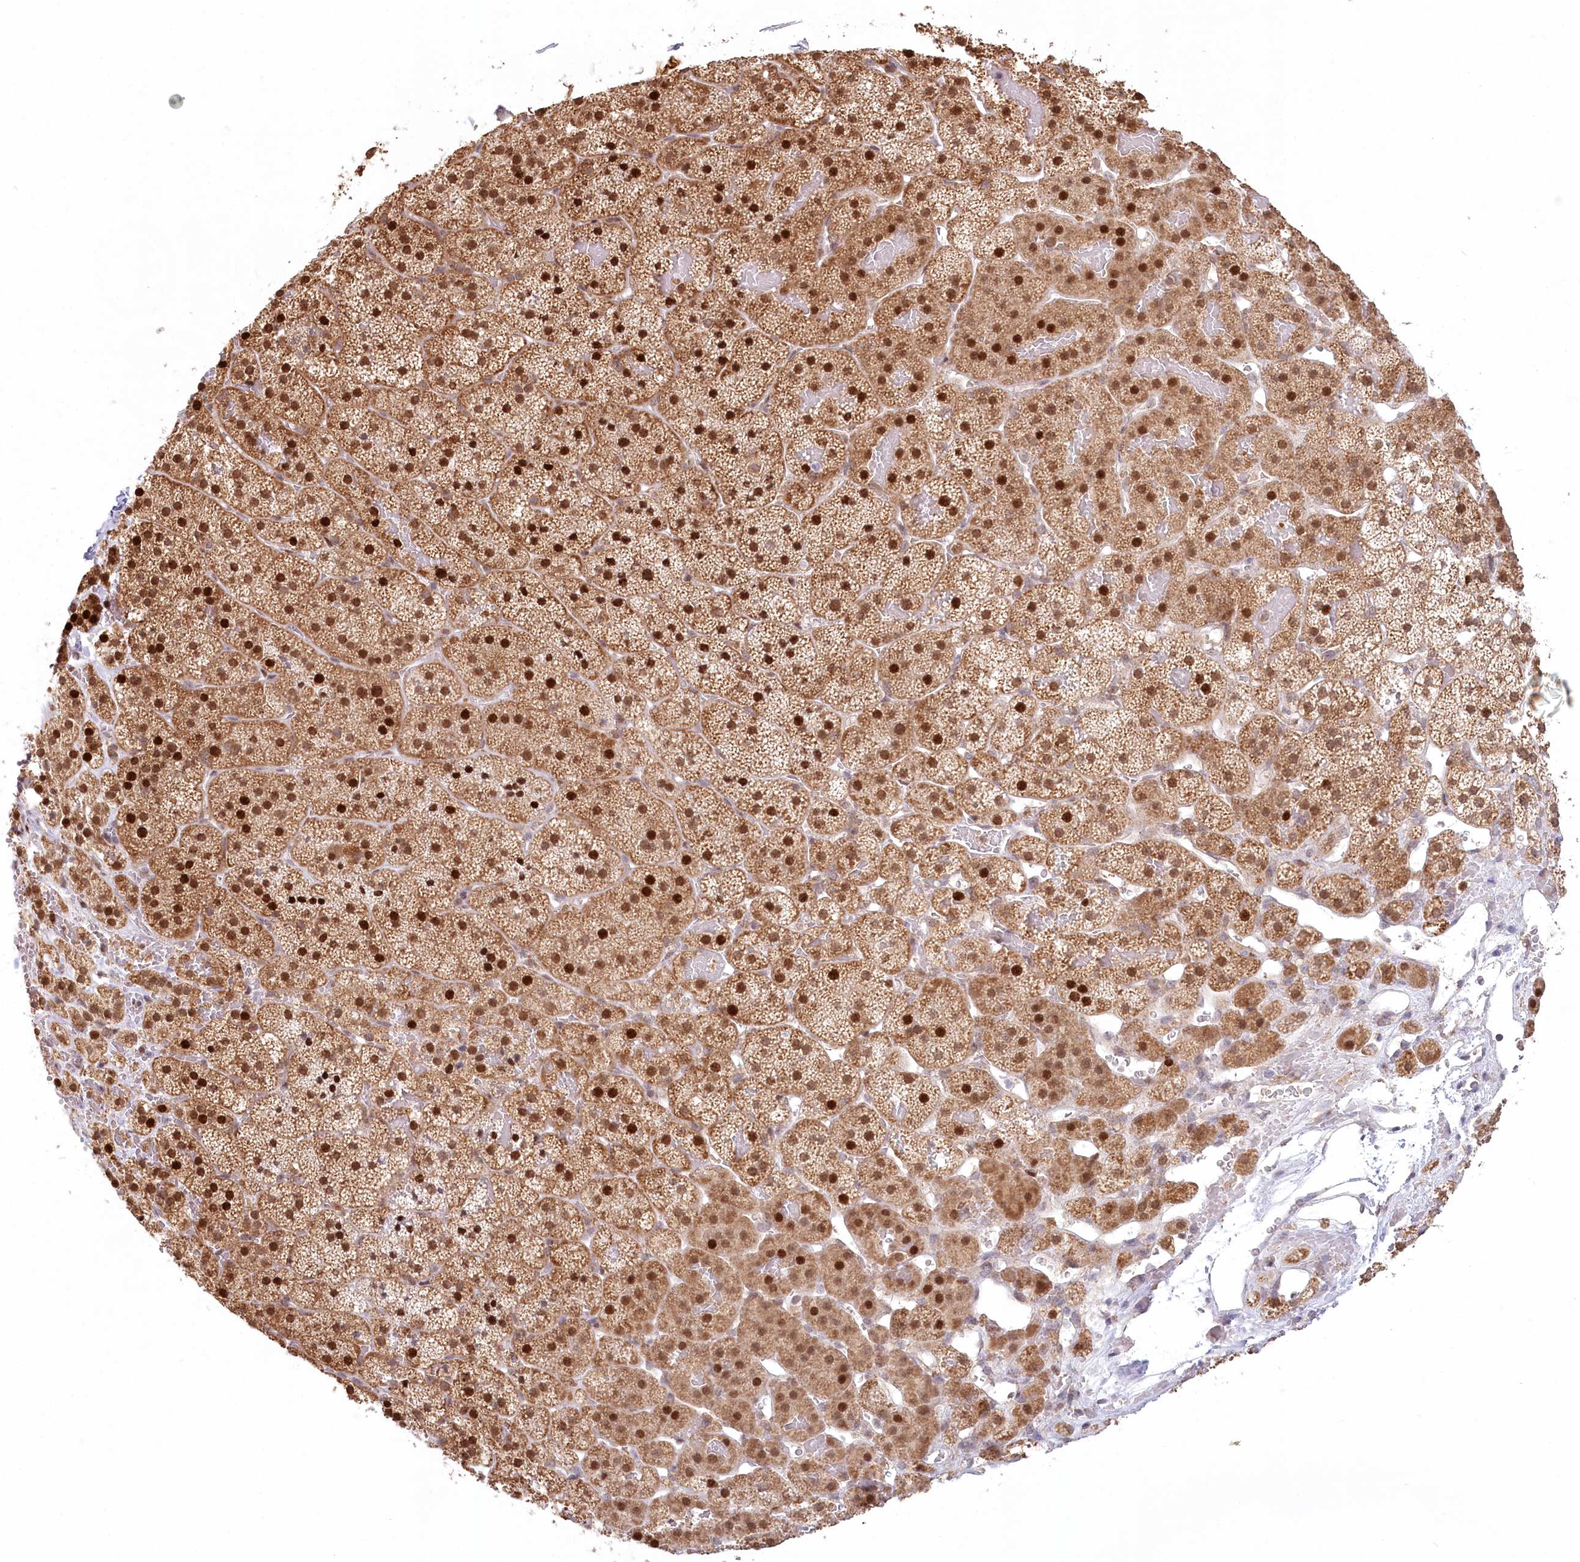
{"staining": {"intensity": "strong", "quantity": "25%-75%", "location": "cytoplasmic/membranous,nuclear"}, "tissue": "adrenal gland", "cell_type": "Glandular cells", "image_type": "normal", "snomed": [{"axis": "morphology", "description": "Normal tissue, NOS"}, {"axis": "topography", "description": "Adrenal gland"}], "caption": "This image shows unremarkable adrenal gland stained with immunohistochemistry to label a protein in brown. The cytoplasmic/membranous,nuclear of glandular cells show strong positivity for the protein. Nuclei are counter-stained blue.", "gene": "PYURF", "patient": {"sex": "female", "age": 44}}